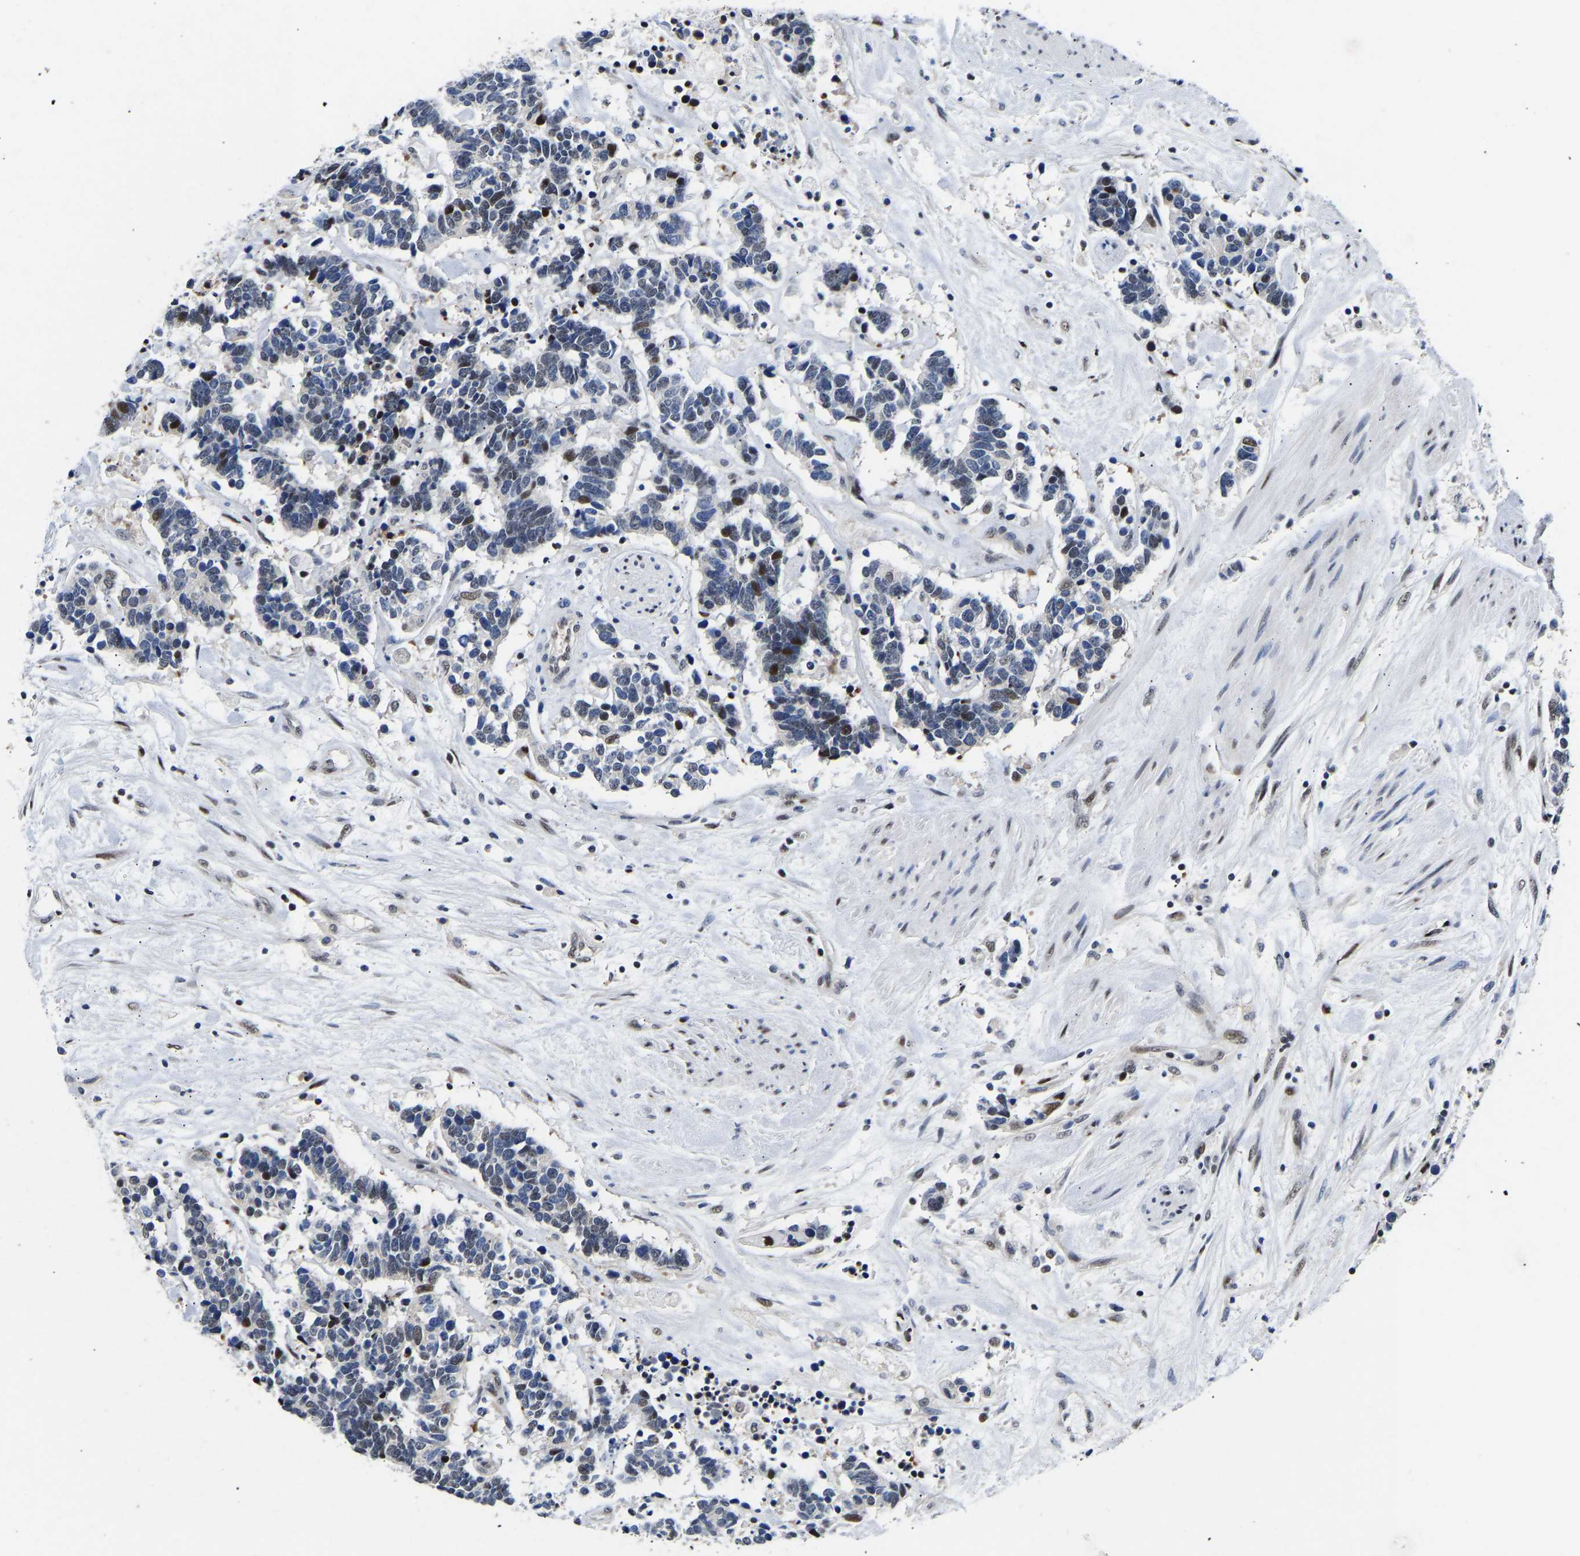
{"staining": {"intensity": "strong", "quantity": "<25%", "location": "nuclear"}, "tissue": "carcinoid", "cell_type": "Tumor cells", "image_type": "cancer", "snomed": [{"axis": "morphology", "description": "Carcinoma, NOS"}, {"axis": "morphology", "description": "Carcinoid, malignant, NOS"}, {"axis": "topography", "description": "Urinary bladder"}], "caption": "Carcinoma stained with DAB immunohistochemistry (IHC) shows medium levels of strong nuclear expression in approximately <25% of tumor cells. The protein is stained brown, and the nuclei are stained in blue (DAB IHC with brightfield microscopy, high magnification).", "gene": "PTRHD1", "patient": {"sex": "male", "age": 57}}